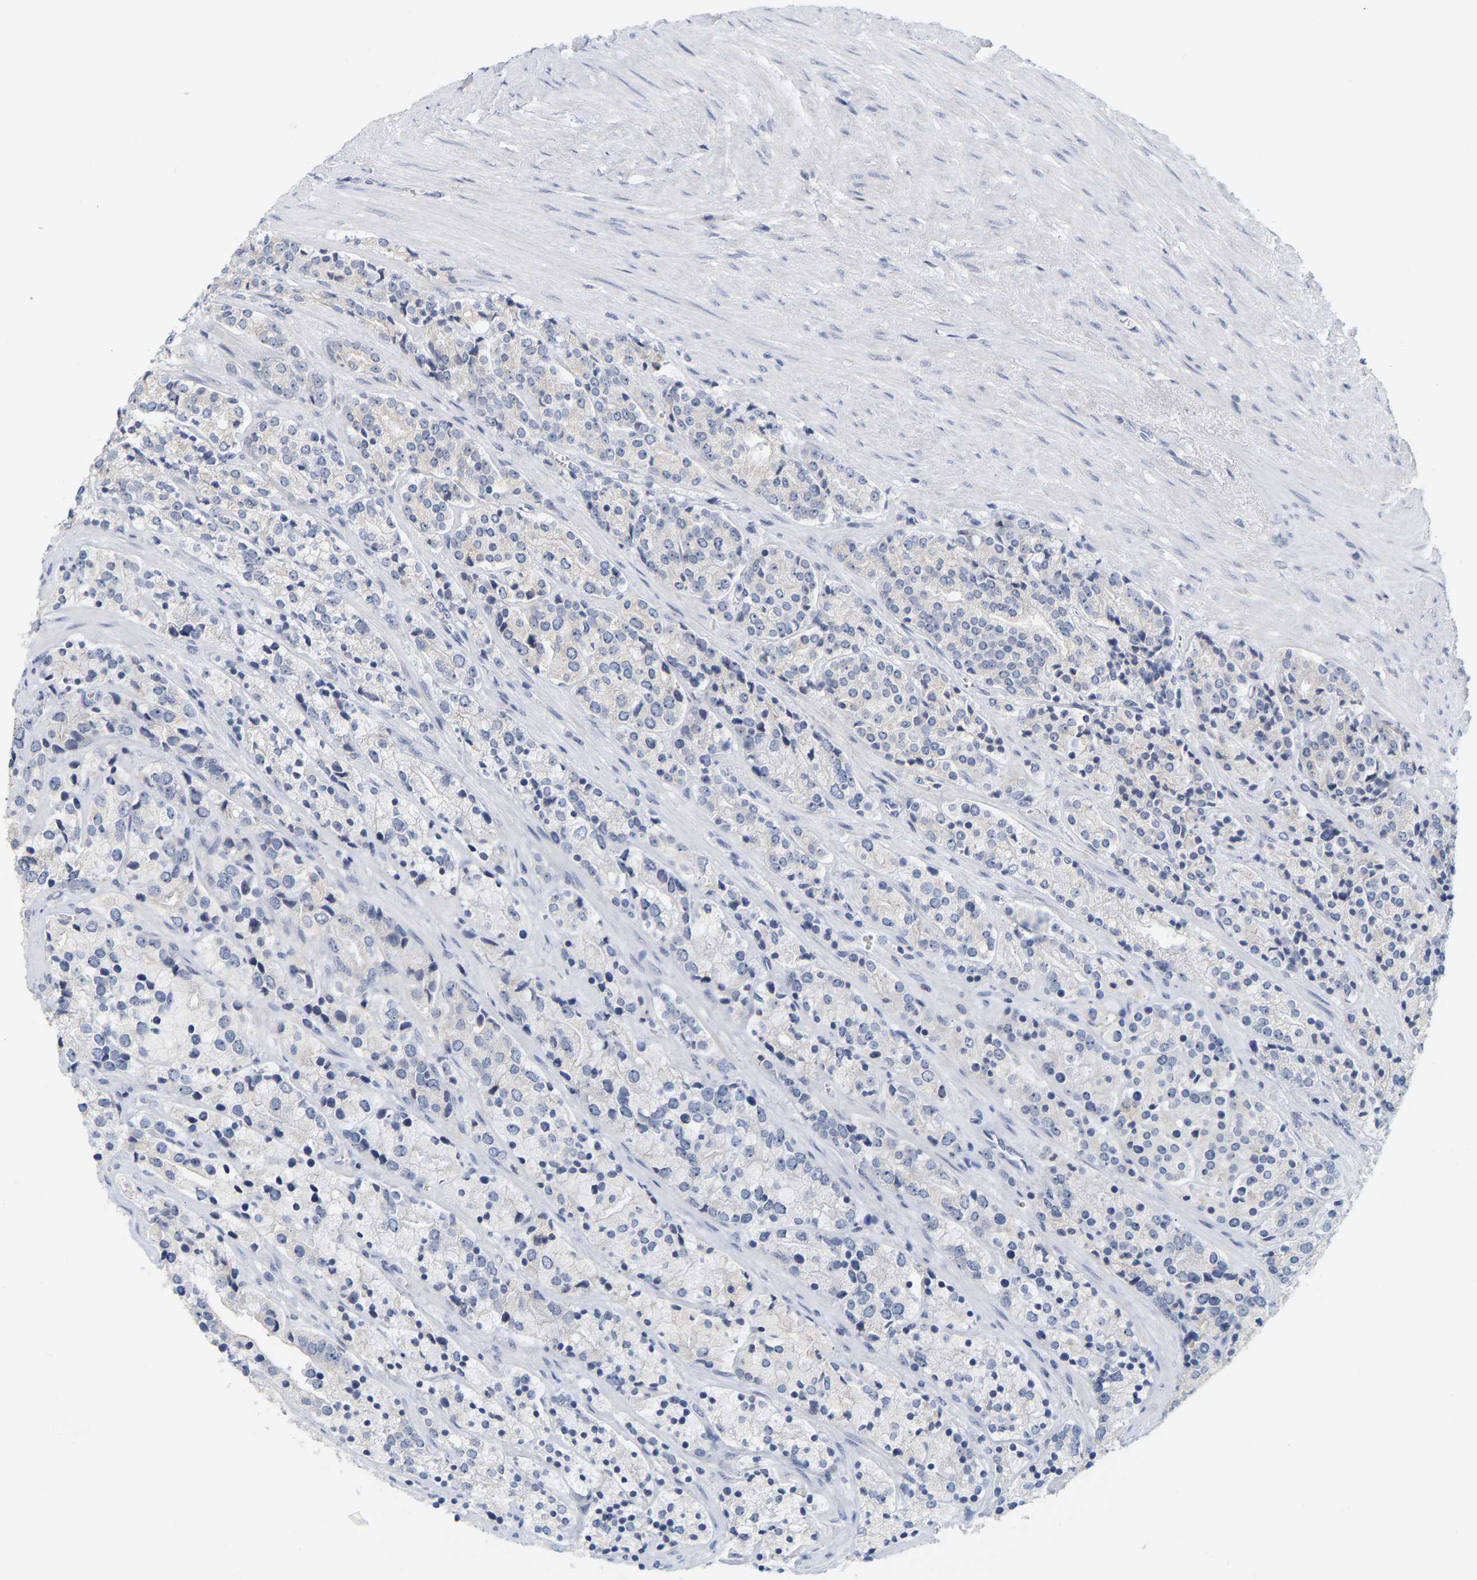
{"staining": {"intensity": "negative", "quantity": "none", "location": "none"}, "tissue": "prostate cancer", "cell_type": "Tumor cells", "image_type": "cancer", "snomed": [{"axis": "morphology", "description": "Adenocarcinoma, High grade"}, {"axis": "topography", "description": "Prostate"}], "caption": "The photomicrograph demonstrates no significant staining in tumor cells of high-grade adenocarcinoma (prostate).", "gene": "KRT76", "patient": {"sex": "male", "age": 71}}